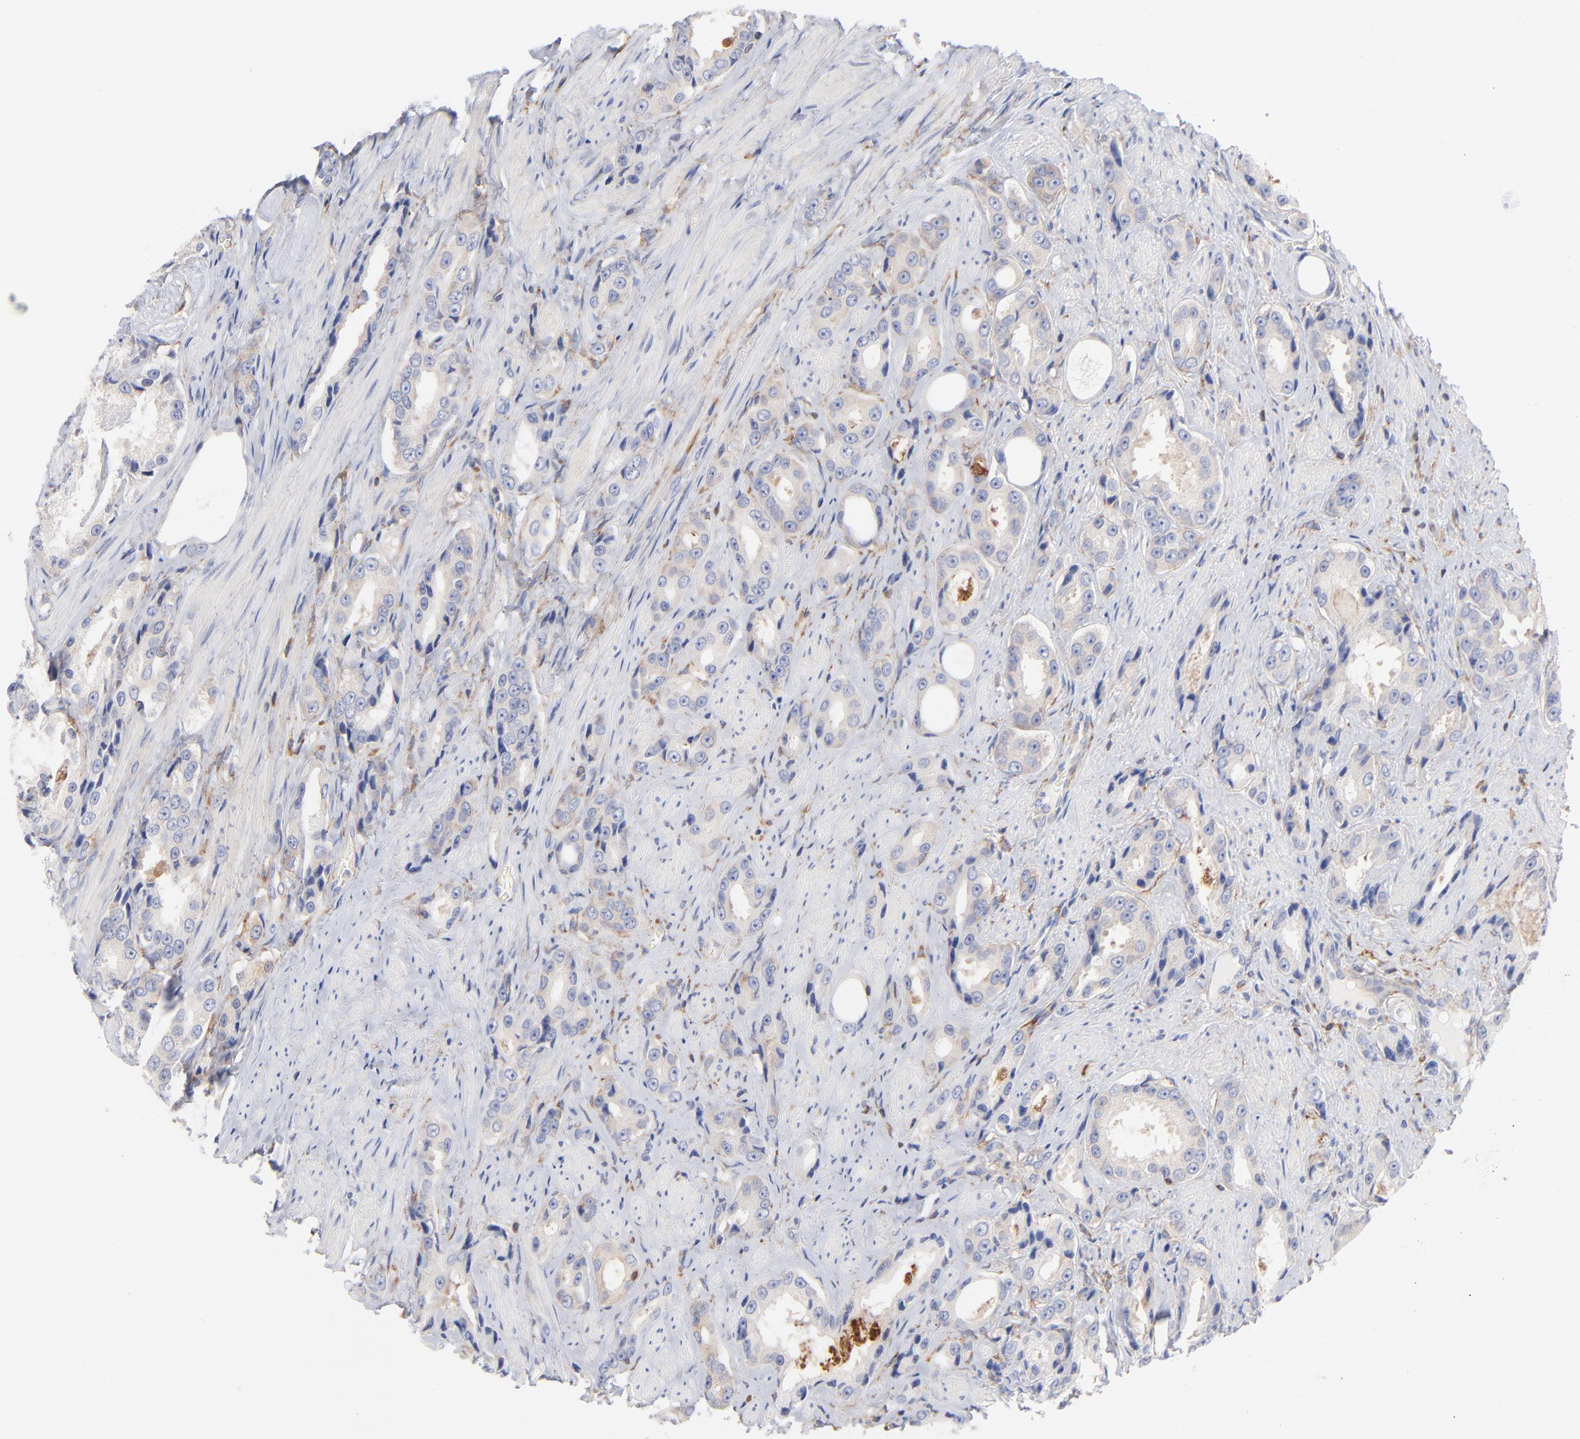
{"staining": {"intensity": "weak", "quantity": "<25%", "location": "cytoplasmic/membranous"}, "tissue": "prostate cancer", "cell_type": "Tumor cells", "image_type": "cancer", "snomed": [{"axis": "morphology", "description": "Adenocarcinoma, Medium grade"}, {"axis": "topography", "description": "Prostate"}], "caption": "Immunohistochemical staining of prostate cancer (adenocarcinoma (medium-grade)) demonstrates no significant expression in tumor cells. The staining was performed using DAB (3,3'-diaminobenzidine) to visualize the protein expression in brown, while the nuclei were stained in blue with hematoxylin (Magnification: 20x).", "gene": "SEPTIN6", "patient": {"sex": "male", "age": 60}}